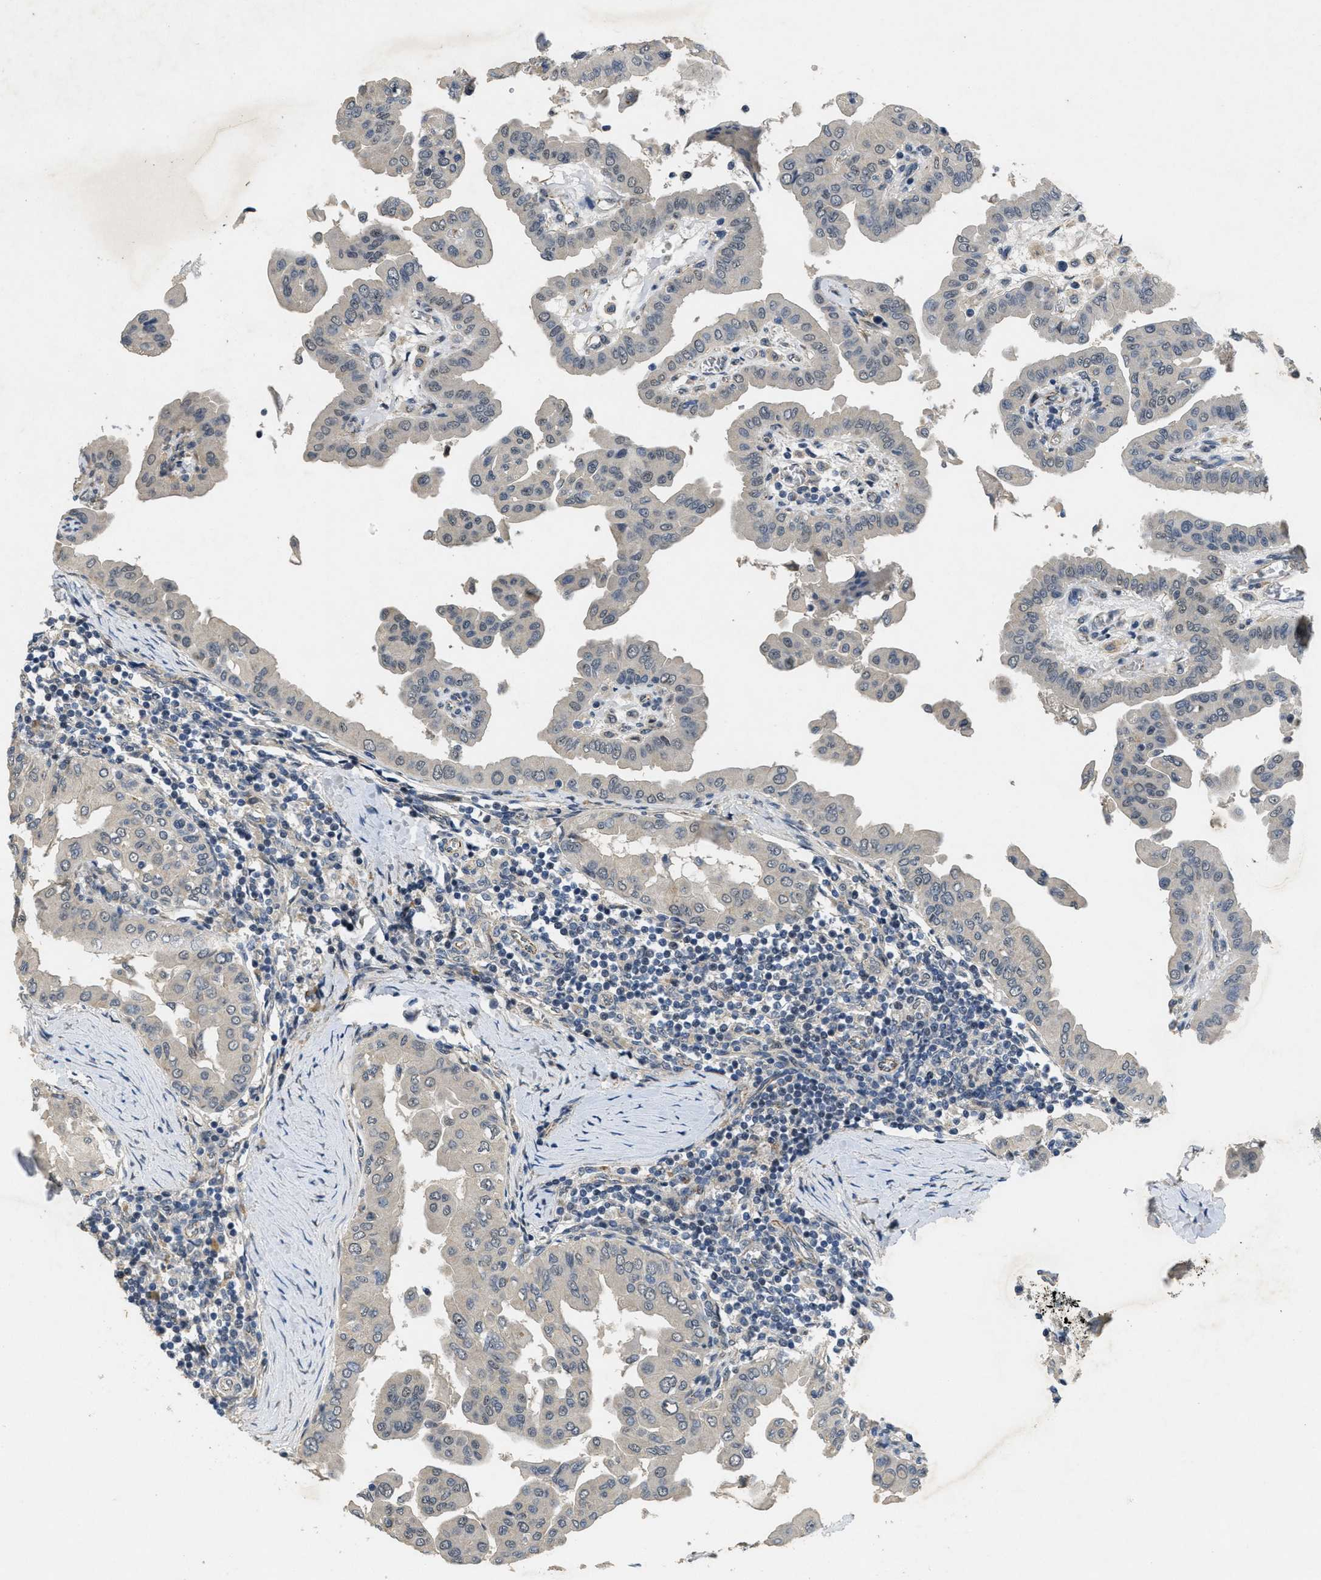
{"staining": {"intensity": "negative", "quantity": "none", "location": "none"}, "tissue": "thyroid cancer", "cell_type": "Tumor cells", "image_type": "cancer", "snomed": [{"axis": "morphology", "description": "Papillary adenocarcinoma, NOS"}, {"axis": "topography", "description": "Thyroid gland"}], "caption": "High magnification brightfield microscopy of thyroid papillary adenocarcinoma stained with DAB (3,3'-diaminobenzidine) (brown) and counterstained with hematoxylin (blue): tumor cells show no significant positivity. The staining is performed using DAB (3,3'-diaminobenzidine) brown chromogen with nuclei counter-stained in using hematoxylin.", "gene": "PAPOLG", "patient": {"sex": "male", "age": 33}}